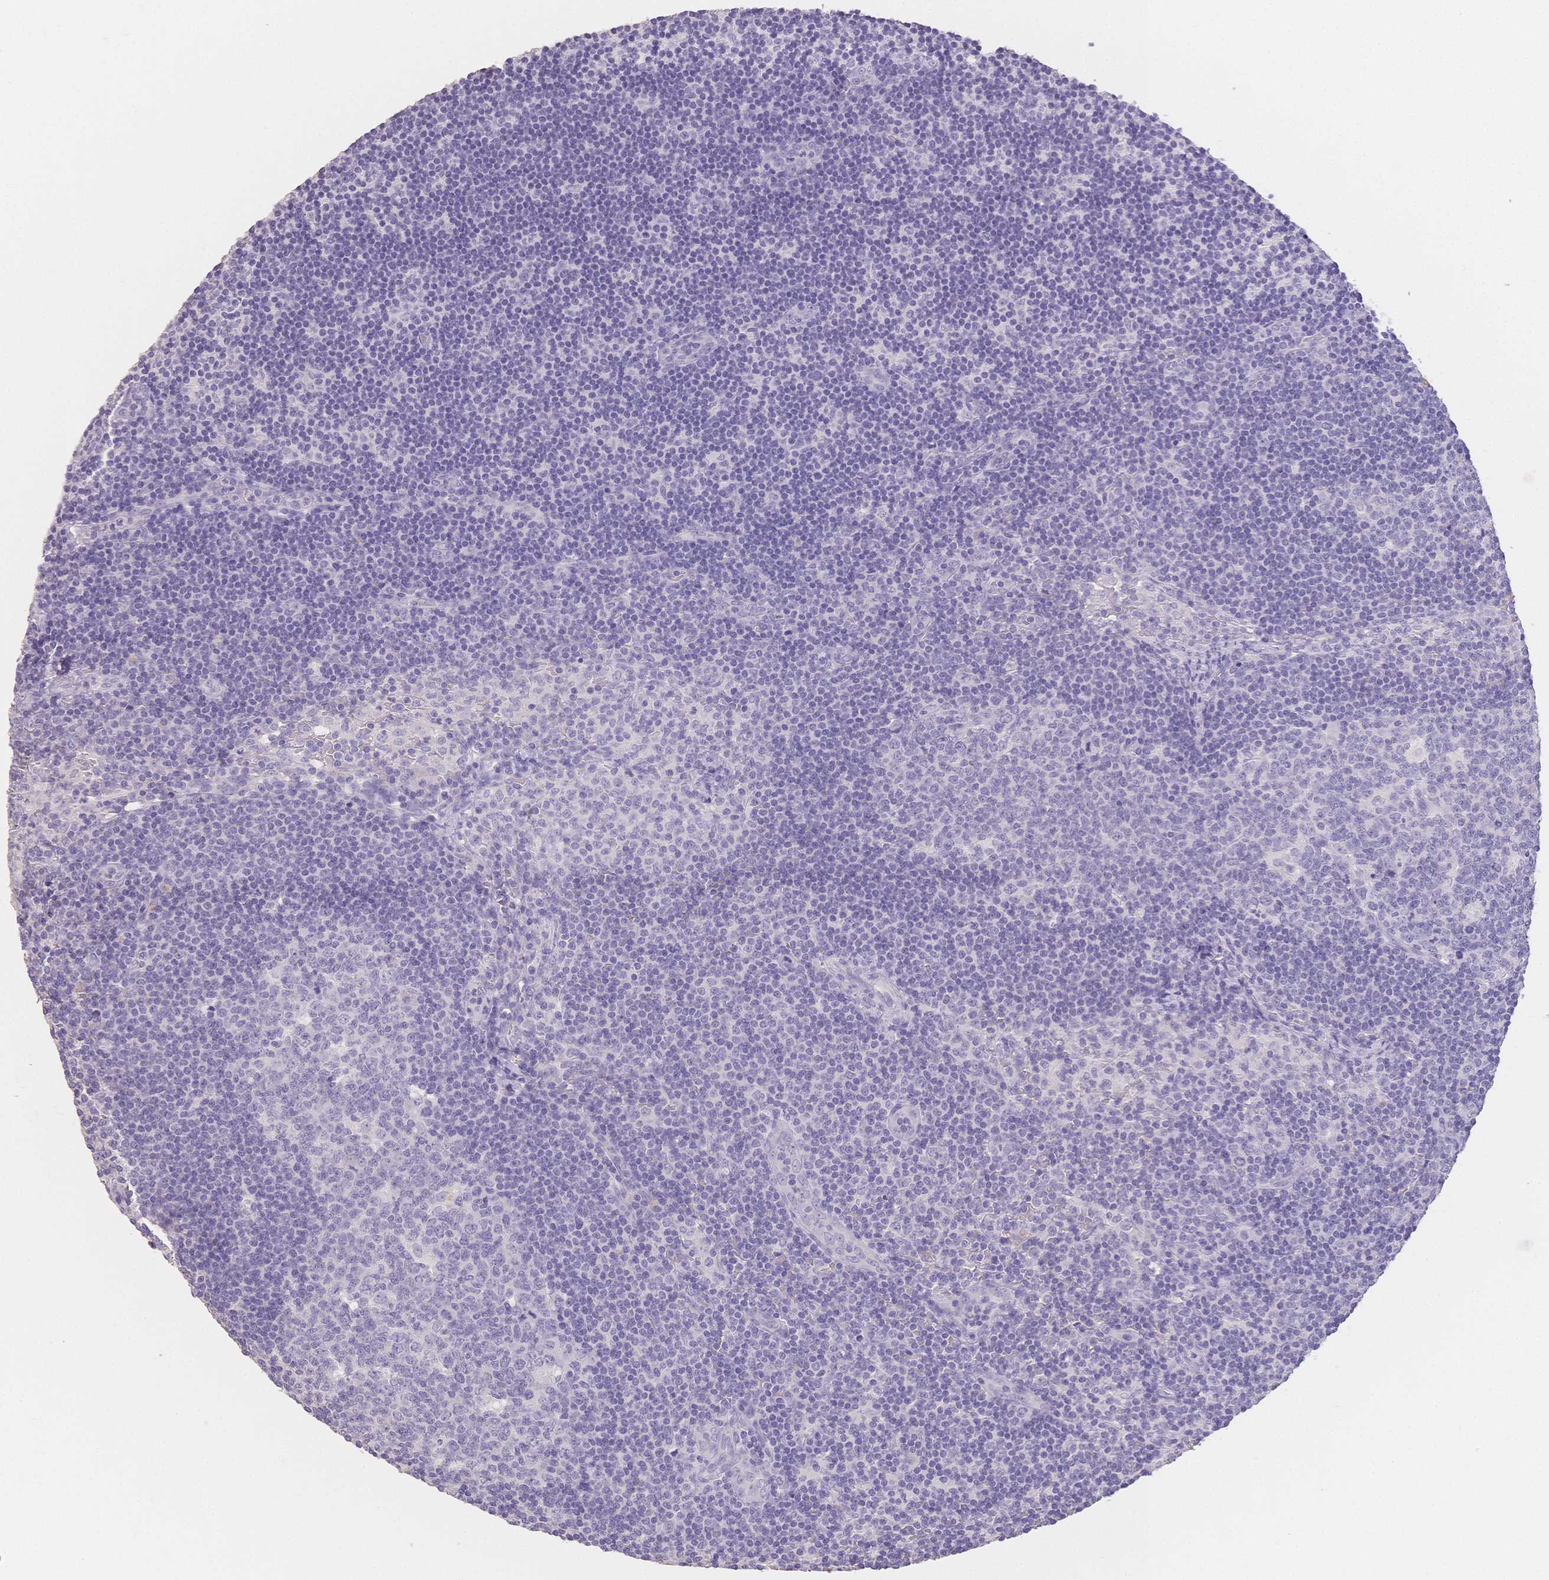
{"staining": {"intensity": "negative", "quantity": "none", "location": "none"}, "tissue": "lymph node", "cell_type": "Germinal center cells", "image_type": "normal", "snomed": [{"axis": "morphology", "description": "Normal tissue, NOS"}, {"axis": "topography", "description": "Lymph node"}], "caption": "High power microscopy image of an IHC micrograph of benign lymph node, revealing no significant staining in germinal center cells.", "gene": "SUV39H2", "patient": {"sex": "female", "age": 41}}